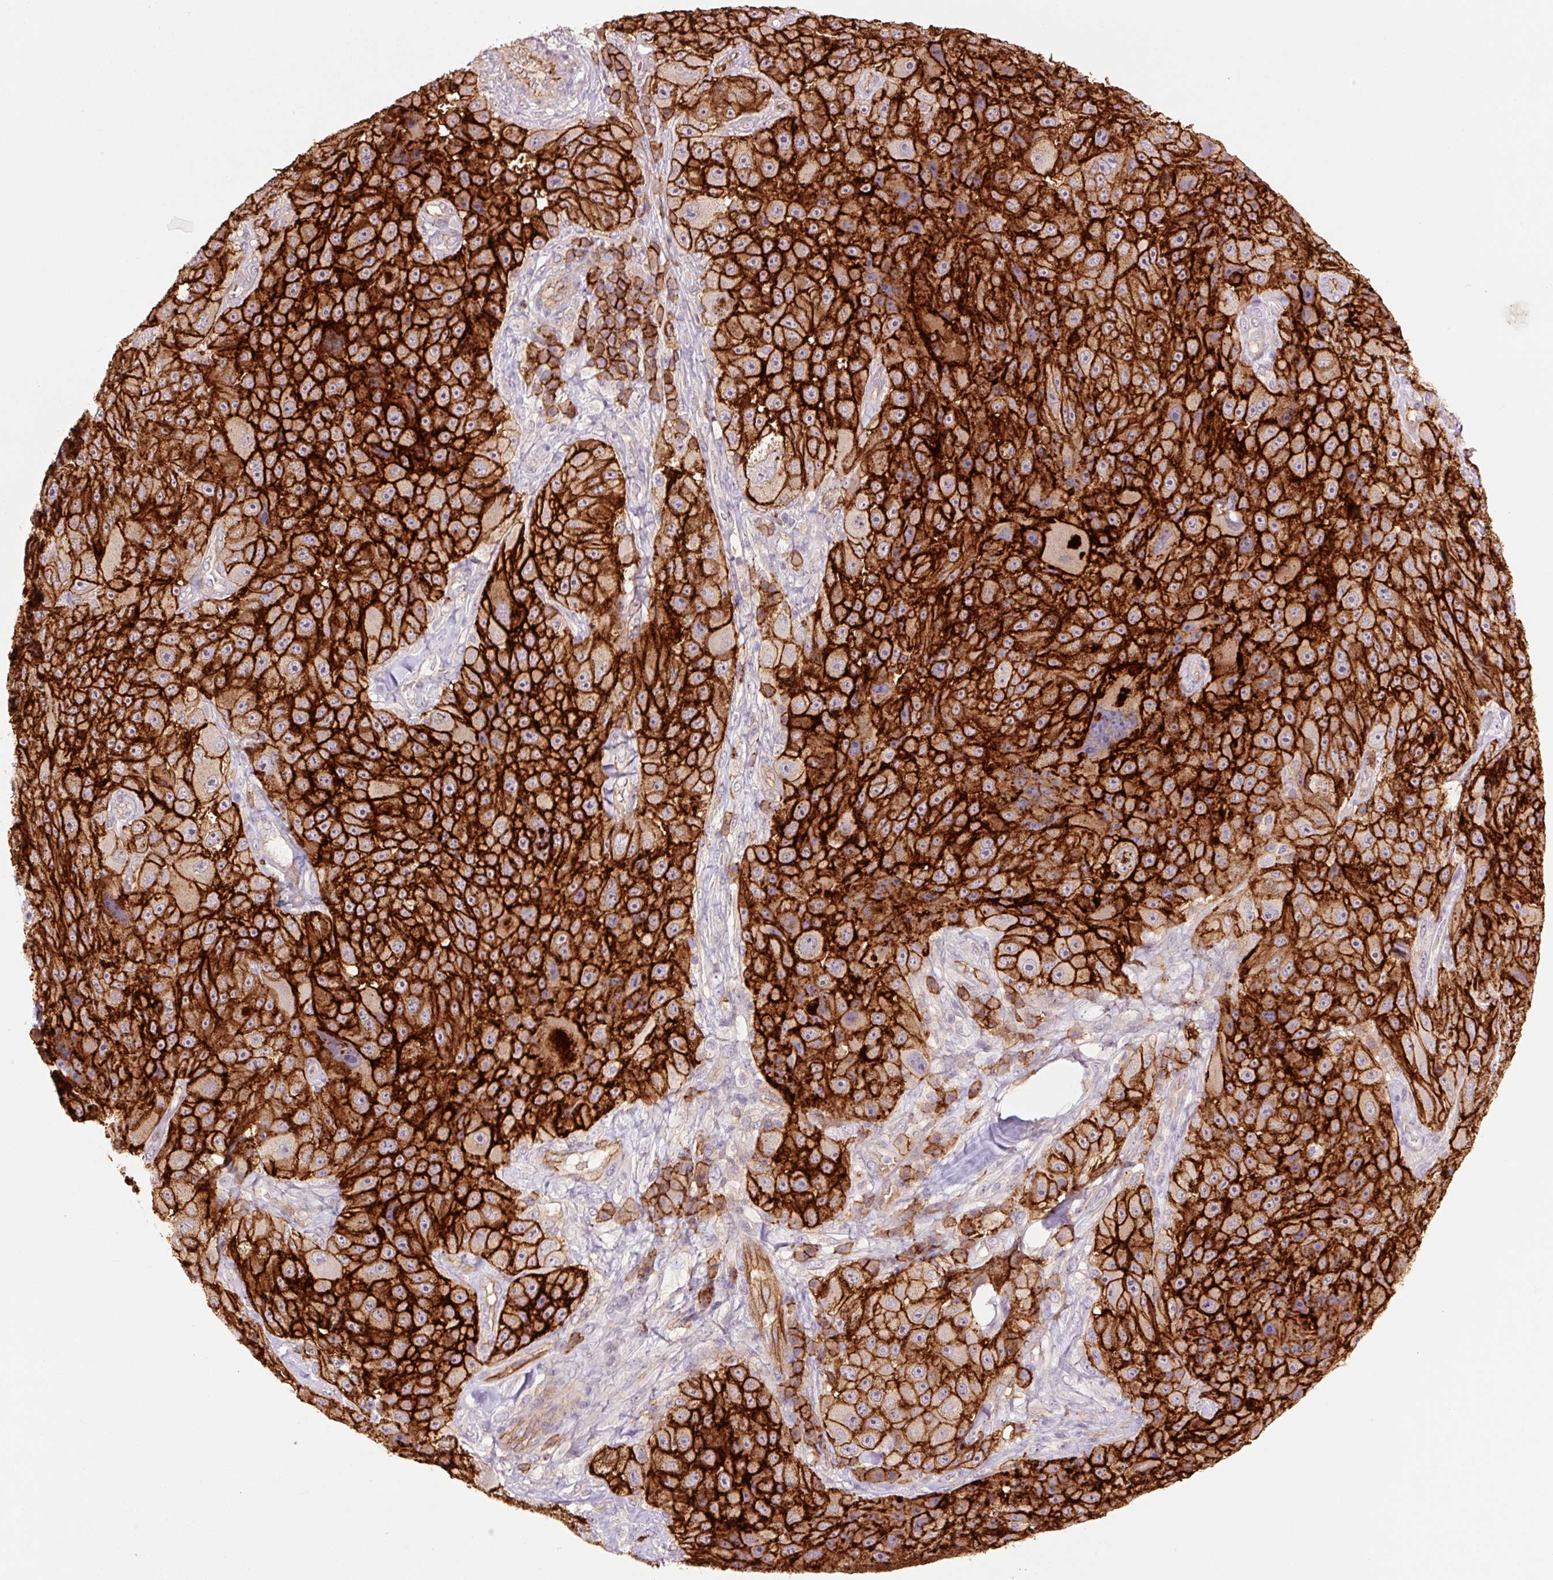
{"staining": {"intensity": "strong", "quantity": ">75%", "location": "cytoplasmic/membranous"}, "tissue": "melanoma", "cell_type": "Tumor cells", "image_type": "cancer", "snomed": [{"axis": "morphology", "description": "Malignant melanoma, Metastatic site"}, {"axis": "topography", "description": "Lymph node"}], "caption": "A high-resolution histopathology image shows immunohistochemistry staining of malignant melanoma (metastatic site), which shows strong cytoplasmic/membranous expression in approximately >75% of tumor cells. (Brightfield microscopy of DAB IHC at high magnification).", "gene": "SLC1A4", "patient": {"sex": "male", "age": 62}}